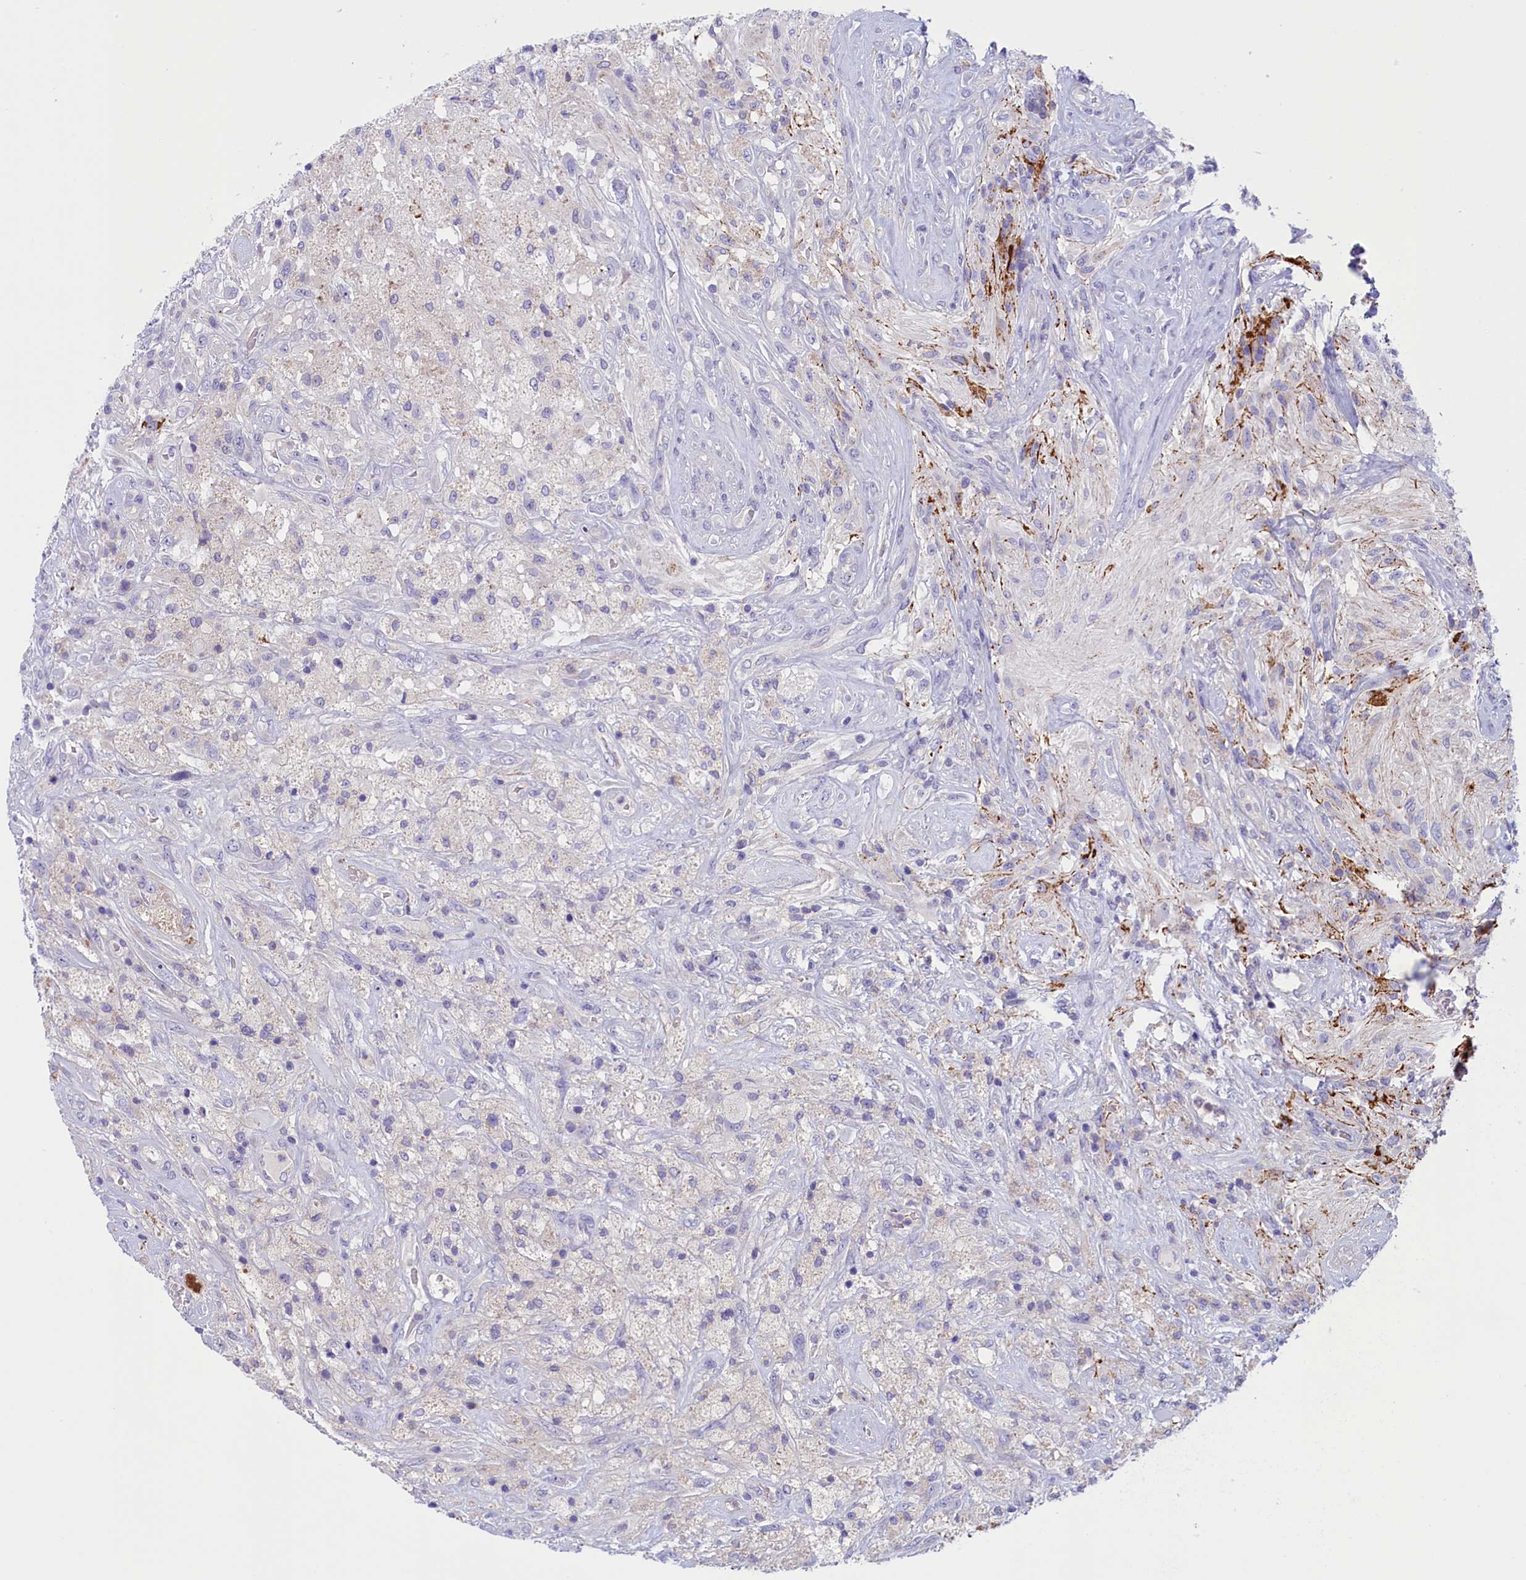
{"staining": {"intensity": "negative", "quantity": "none", "location": "none"}, "tissue": "glioma", "cell_type": "Tumor cells", "image_type": "cancer", "snomed": [{"axis": "morphology", "description": "Glioma, malignant, High grade"}, {"axis": "topography", "description": "Brain"}], "caption": "Malignant glioma (high-grade) was stained to show a protein in brown. There is no significant expression in tumor cells.", "gene": "RTTN", "patient": {"sex": "male", "age": 56}}